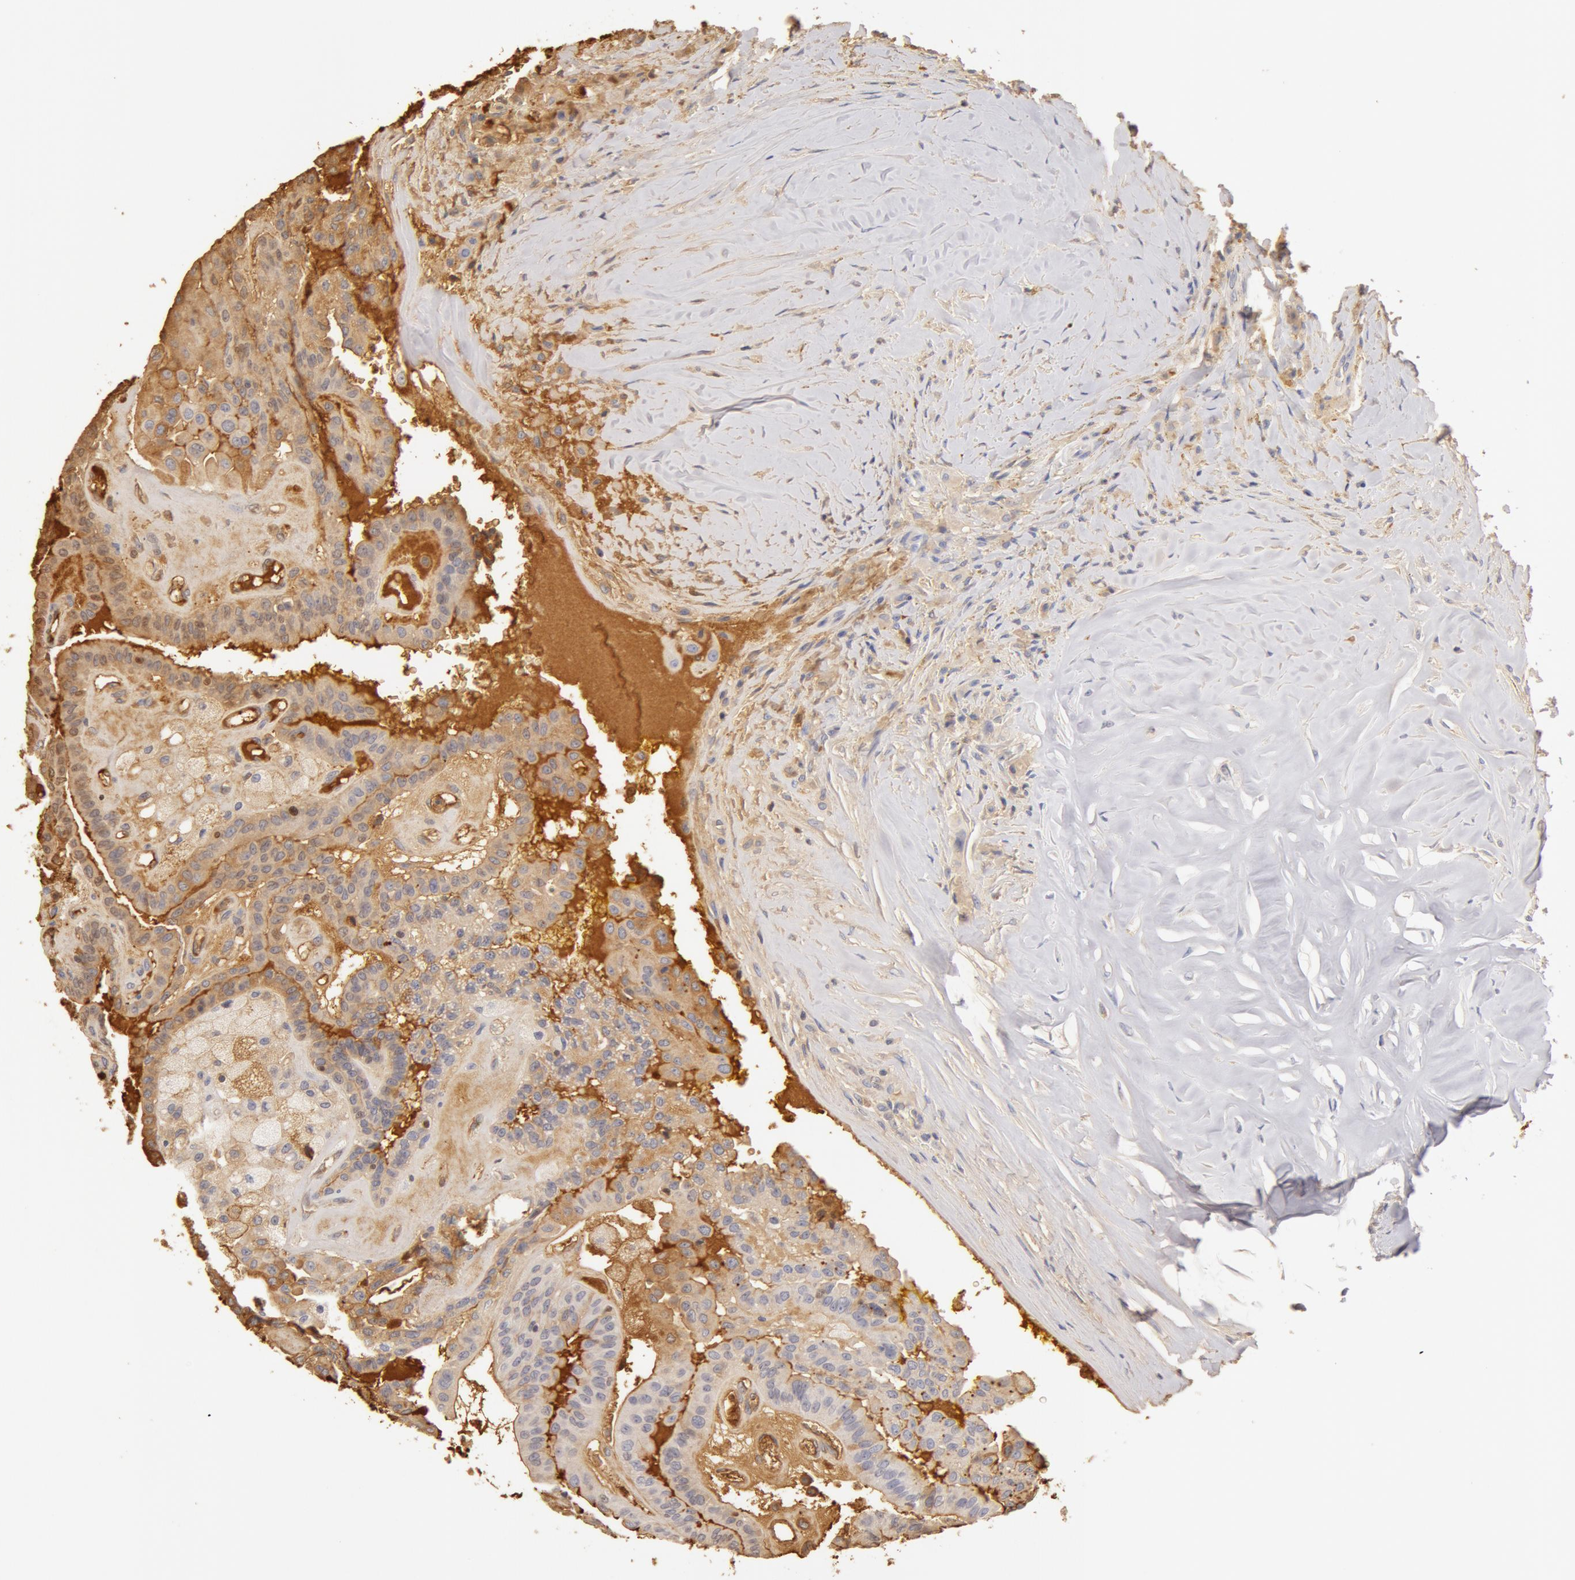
{"staining": {"intensity": "weak", "quantity": ">75%", "location": "cytoplasmic/membranous"}, "tissue": "thyroid cancer", "cell_type": "Tumor cells", "image_type": "cancer", "snomed": [{"axis": "morphology", "description": "Papillary adenocarcinoma, NOS"}, {"axis": "topography", "description": "Thyroid gland"}], "caption": "DAB immunohistochemical staining of human papillary adenocarcinoma (thyroid) demonstrates weak cytoplasmic/membranous protein expression in approximately >75% of tumor cells.", "gene": "TF", "patient": {"sex": "male", "age": 87}}